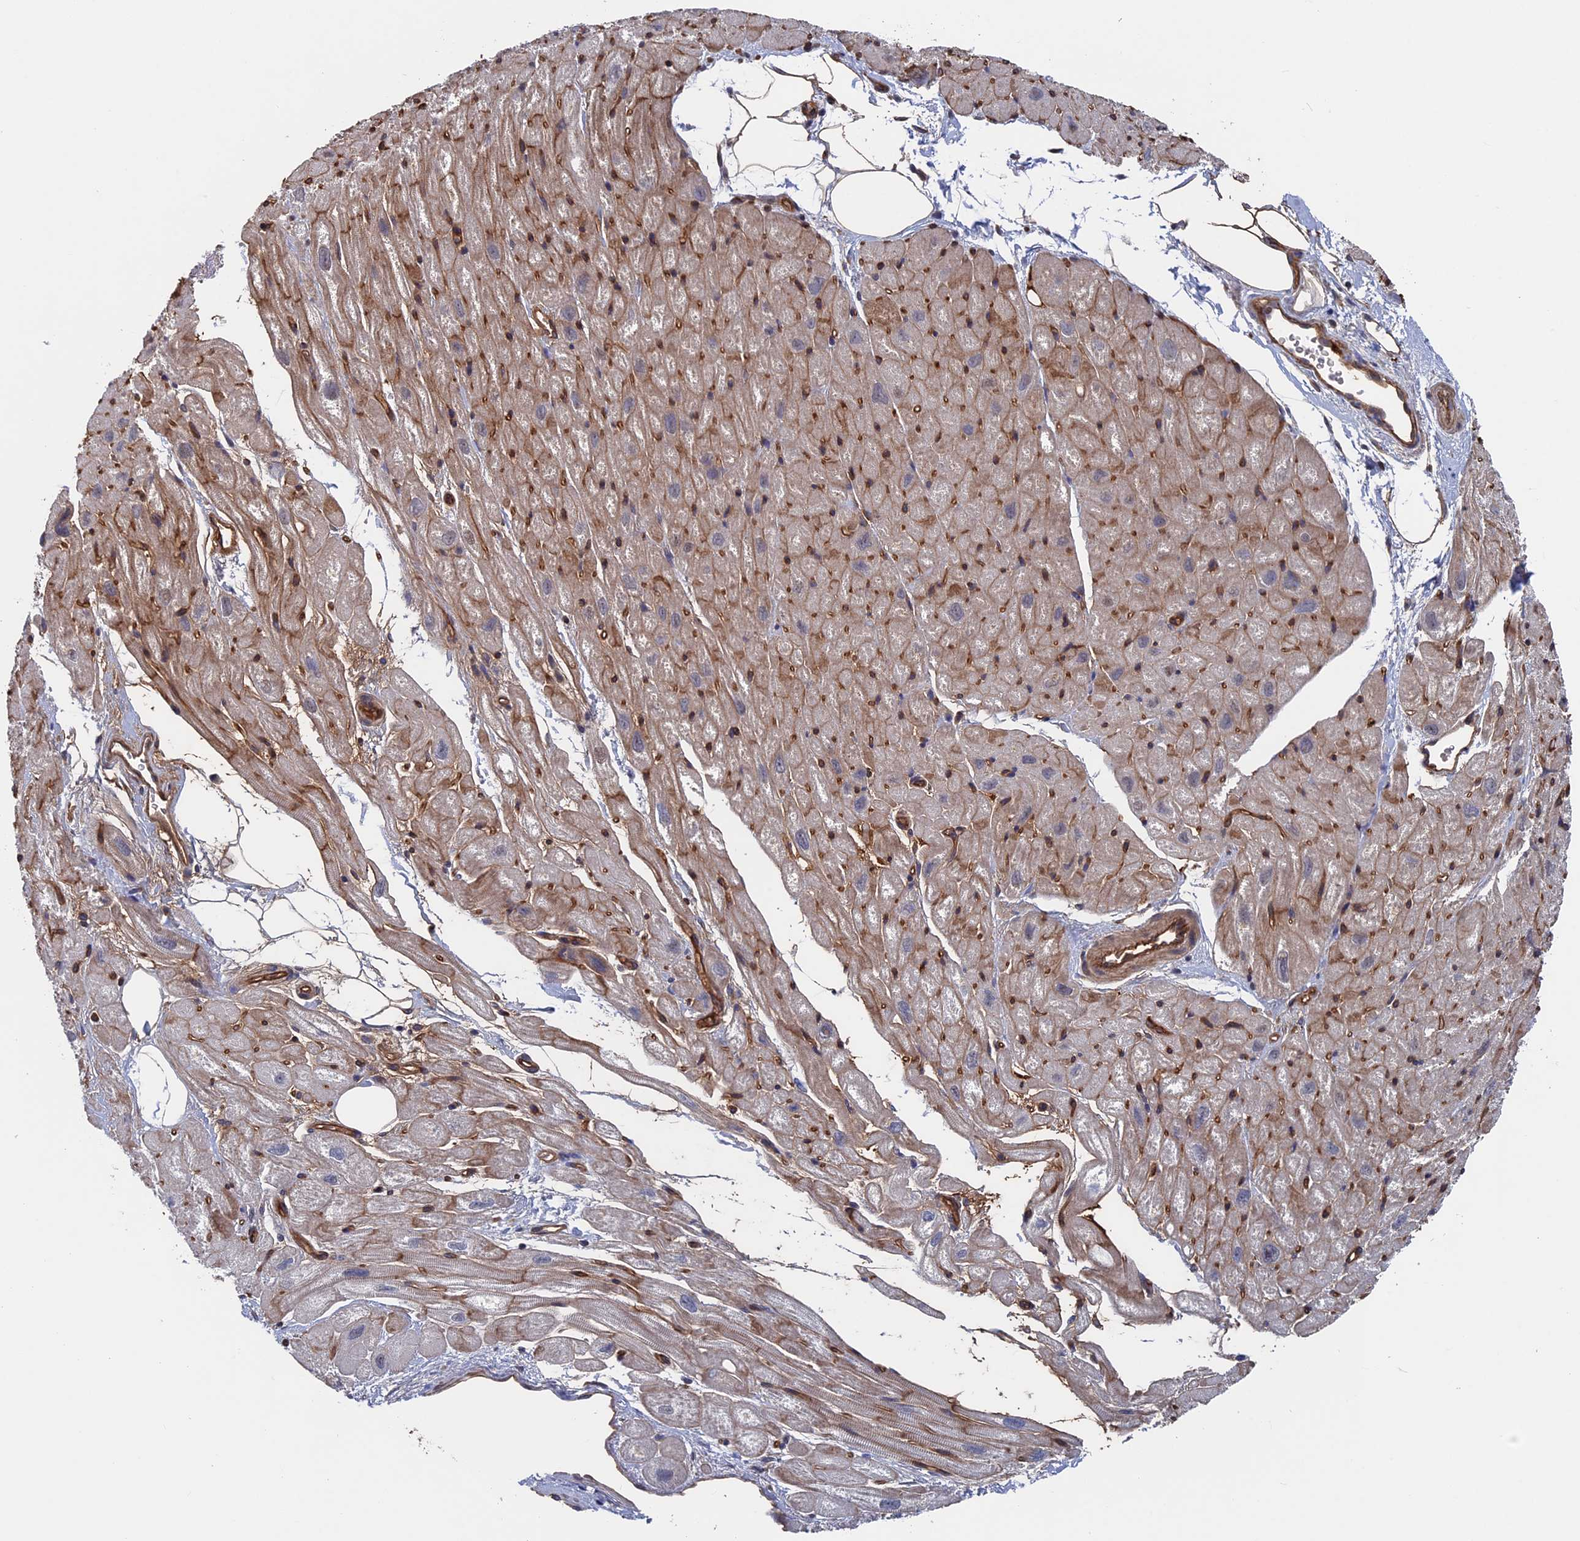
{"staining": {"intensity": "moderate", "quantity": "<25%", "location": "cytoplasmic/membranous"}, "tissue": "heart muscle", "cell_type": "Cardiomyocytes", "image_type": "normal", "snomed": [{"axis": "morphology", "description": "Normal tissue, NOS"}, {"axis": "topography", "description": "Heart"}], "caption": "Immunohistochemistry (IHC) (DAB) staining of unremarkable heart muscle shows moderate cytoplasmic/membranous protein positivity in about <25% of cardiomyocytes. Nuclei are stained in blue.", "gene": "RPUSD1", "patient": {"sex": "male", "age": 50}}